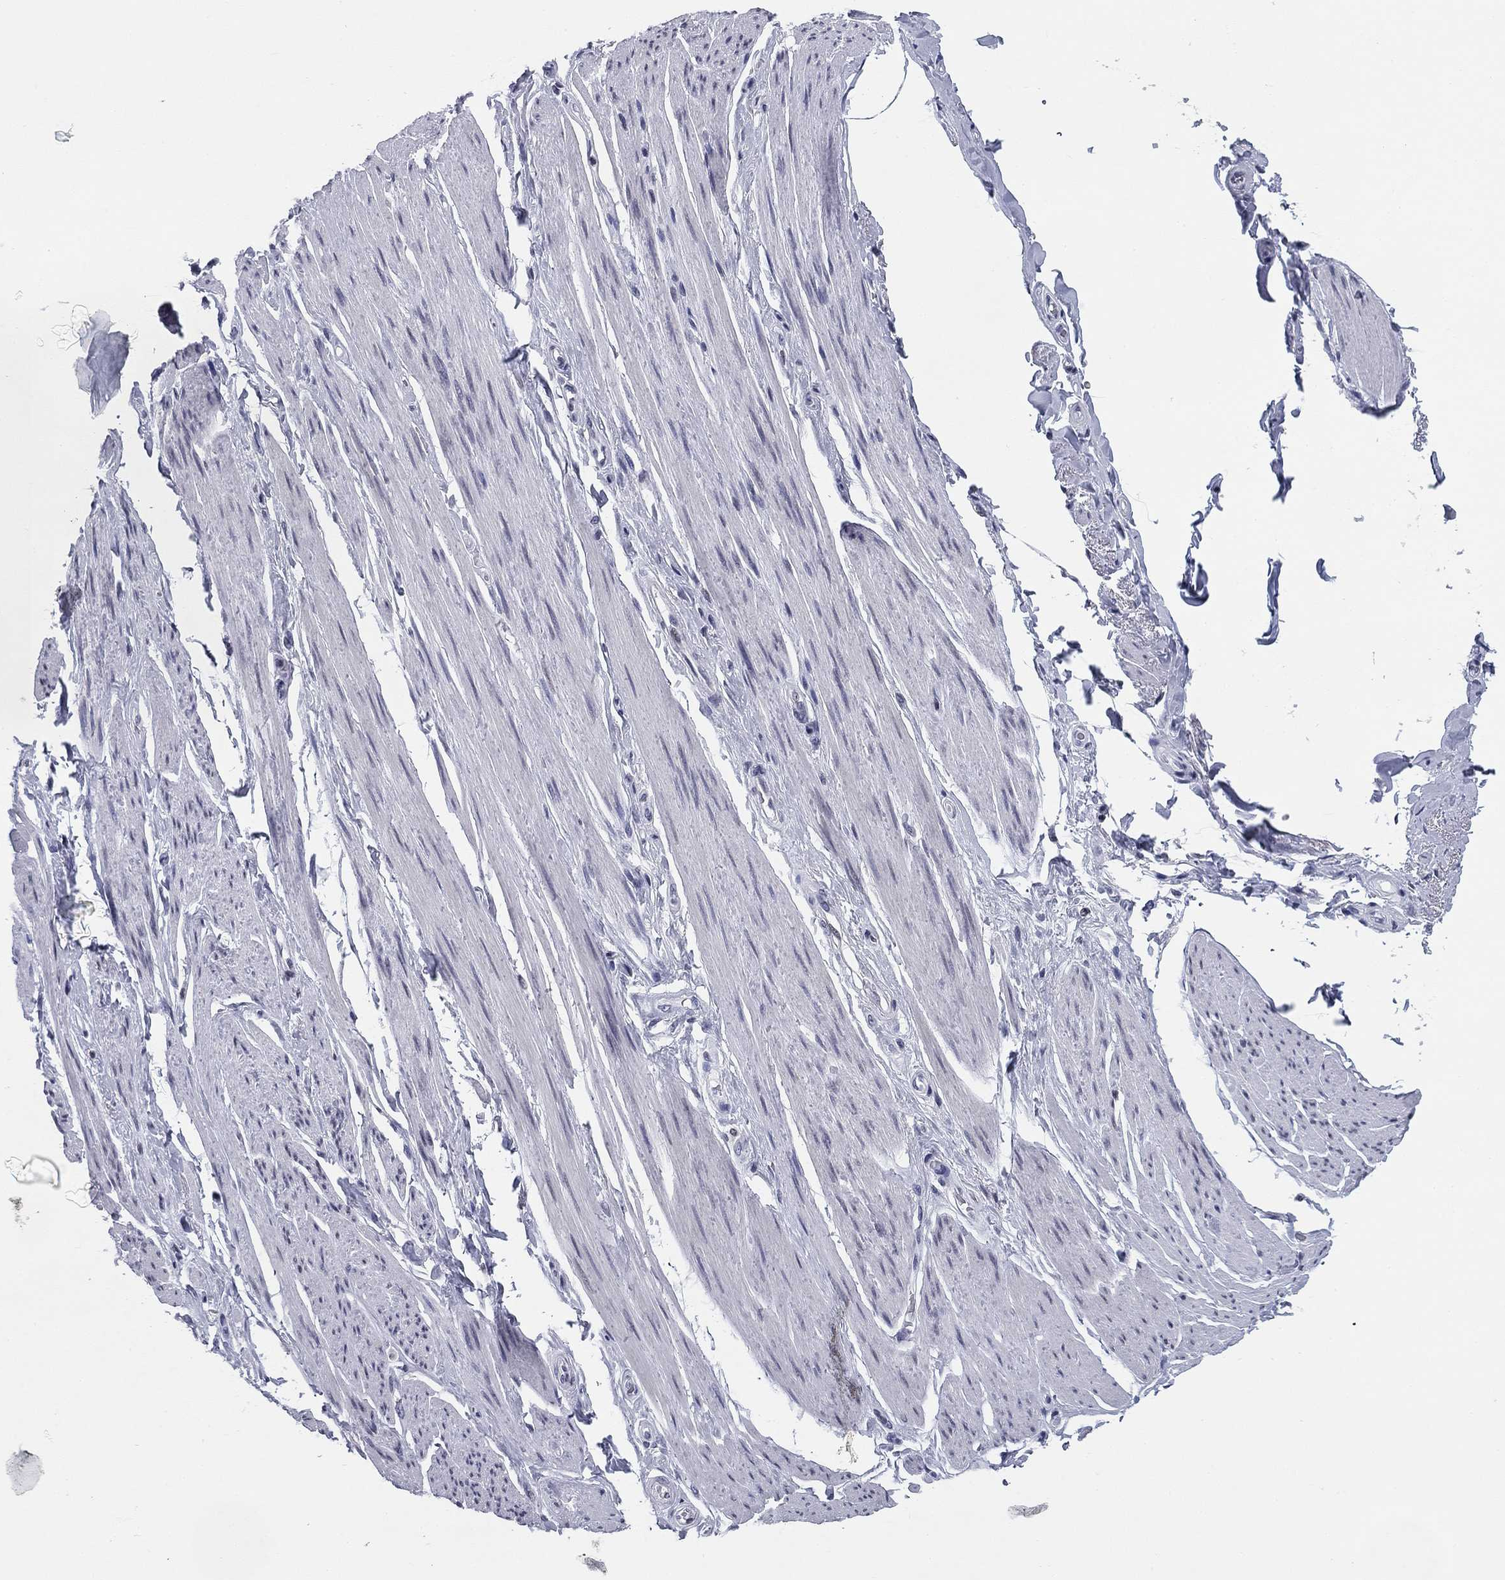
{"staining": {"intensity": "negative", "quantity": "none", "location": "none"}, "tissue": "skeletal muscle", "cell_type": "Myocytes", "image_type": "normal", "snomed": [{"axis": "morphology", "description": "Normal tissue, NOS"}, {"axis": "topography", "description": "Skeletal muscle"}, {"axis": "topography", "description": "Anal"}, {"axis": "topography", "description": "Peripheral nerve tissue"}], "caption": "Immunohistochemistry (IHC) of normal human skeletal muscle reveals no expression in myocytes. The staining is performed using DAB (3,3'-diaminobenzidine) brown chromogen with nuclei counter-stained in using hematoxylin.", "gene": "CCDC144A", "patient": {"sex": "male", "age": 53}}